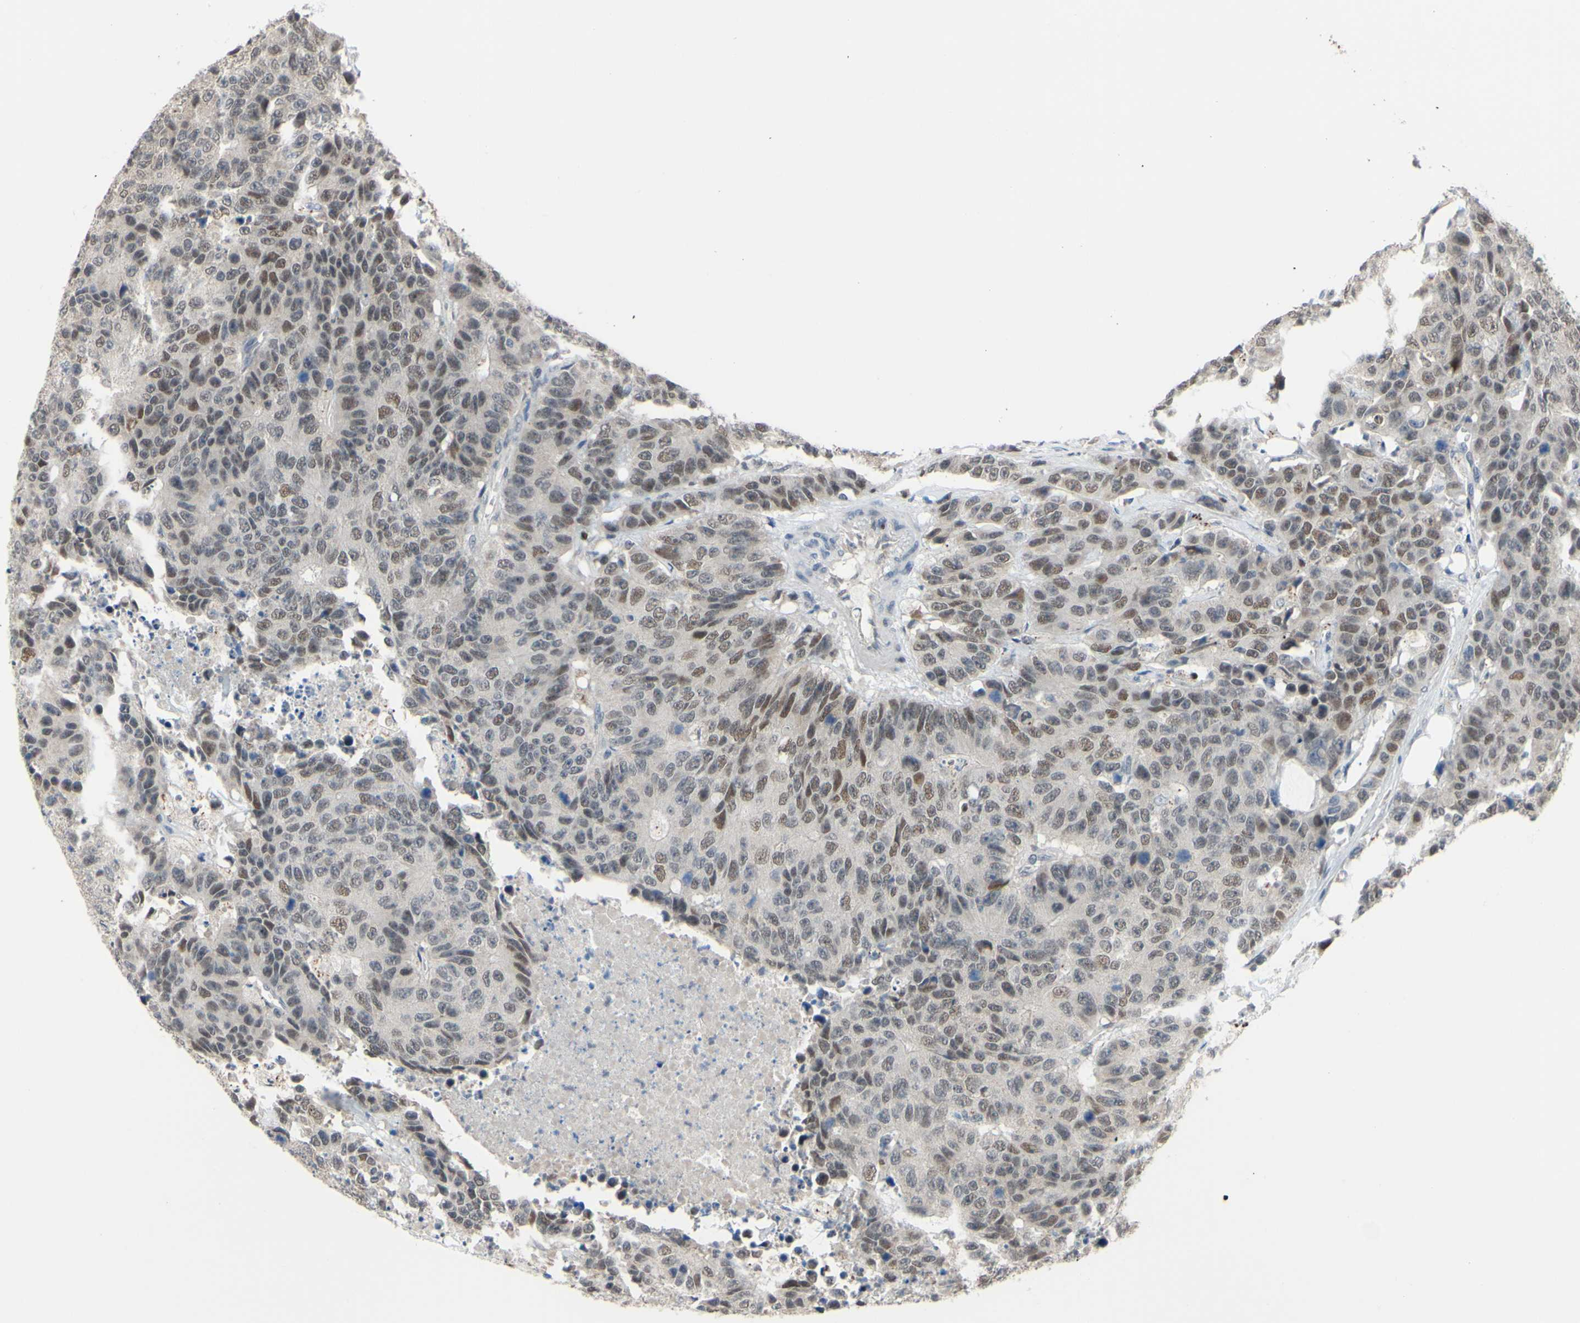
{"staining": {"intensity": "moderate", "quantity": "<25%", "location": "cytoplasmic/membranous,nuclear"}, "tissue": "colorectal cancer", "cell_type": "Tumor cells", "image_type": "cancer", "snomed": [{"axis": "morphology", "description": "Adenocarcinoma, NOS"}, {"axis": "topography", "description": "Colon"}], "caption": "Moderate cytoplasmic/membranous and nuclear protein staining is seen in approximately <25% of tumor cells in colorectal adenocarcinoma.", "gene": "SP4", "patient": {"sex": "female", "age": 86}}